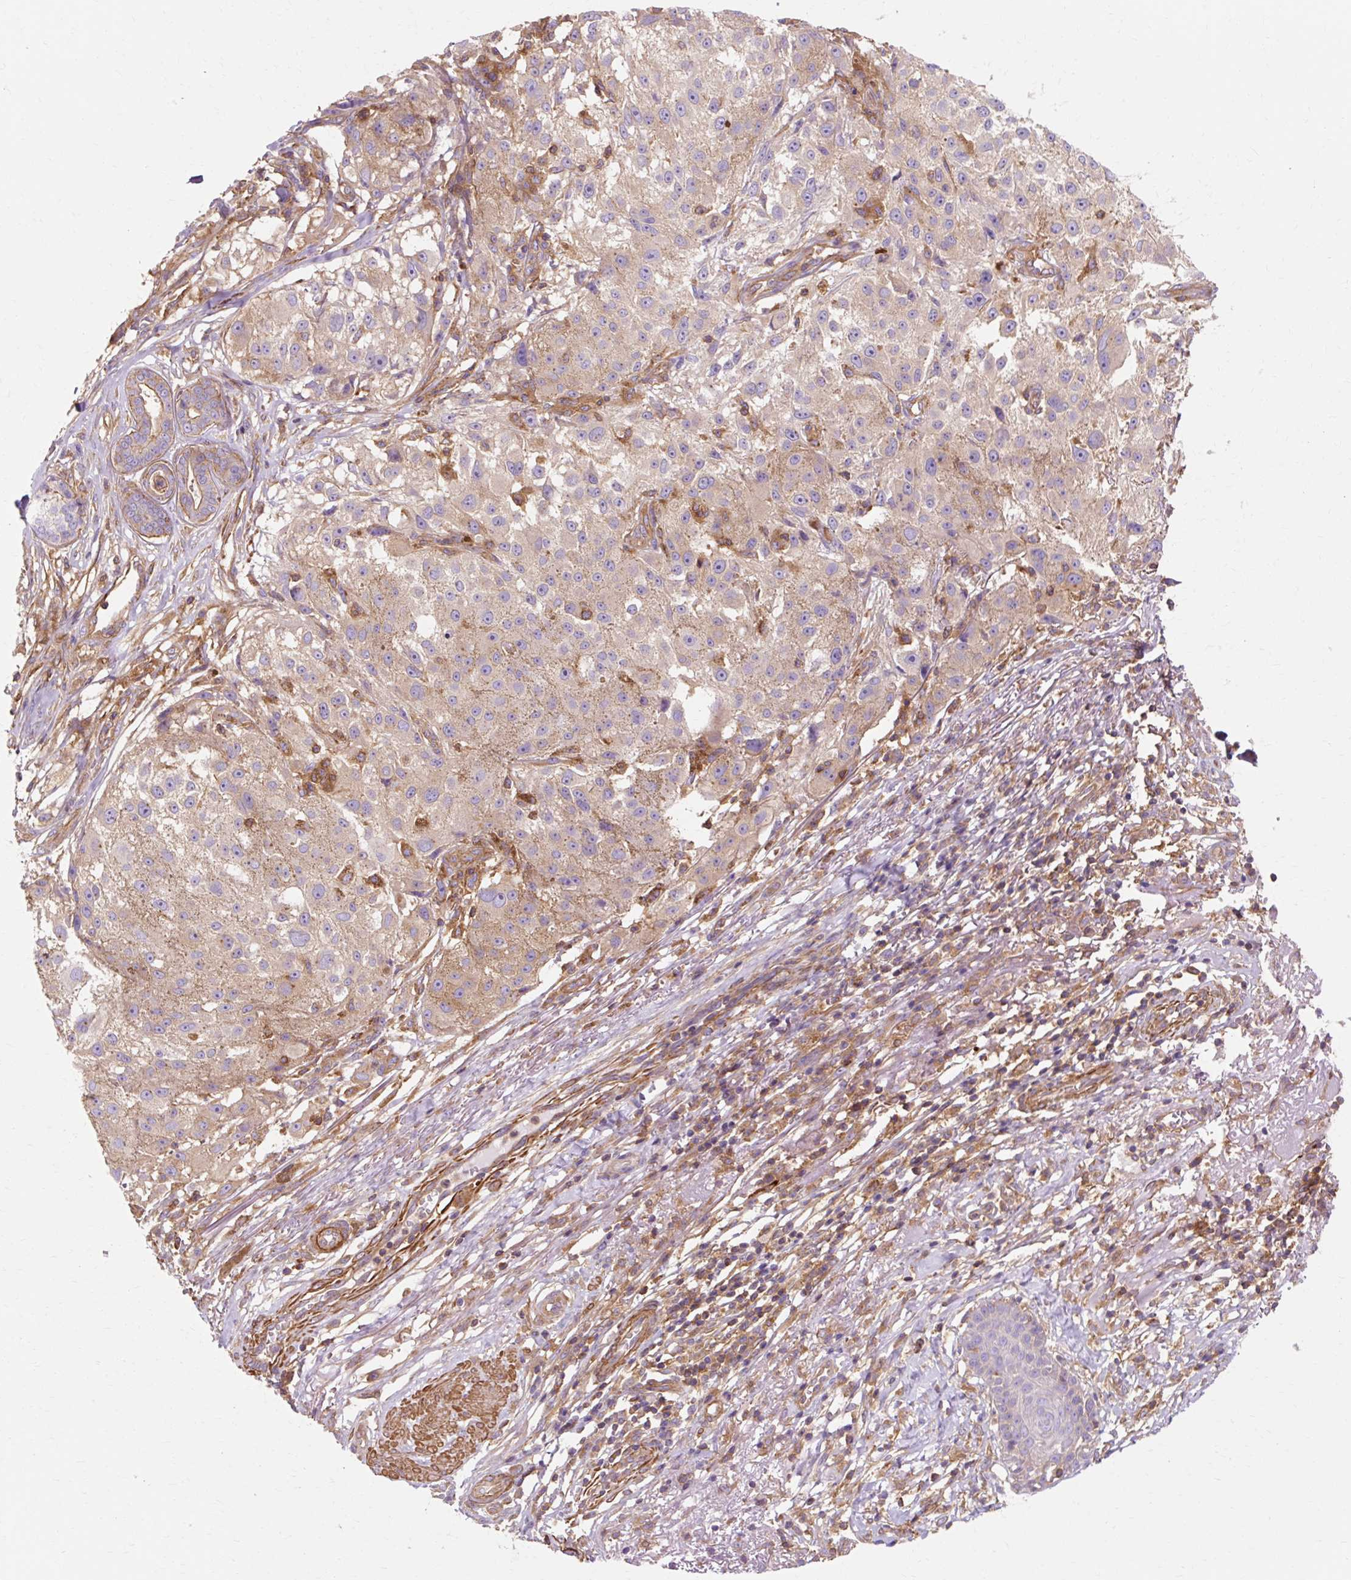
{"staining": {"intensity": "weak", "quantity": "<25%", "location": "cytoplasmic/membranous"}, "tissue": "melanoma", "cell_type": "Tumor cells", "image_type": "cancer", "snomed": [{"axis": "morphology", "description": "Necrosis, NOS"}, {"axis": "morphology", "description": "Malignant melanoma, NOS"}, {"axis": "topography", "description": "Skin"}], "caption": "Immunohistochemistry (IHC) of malignant melanoma demonstrates no positivity in tumor cells.", "gene": "TBC1D2B", "patient": {"sex": "female", "age": 87}}